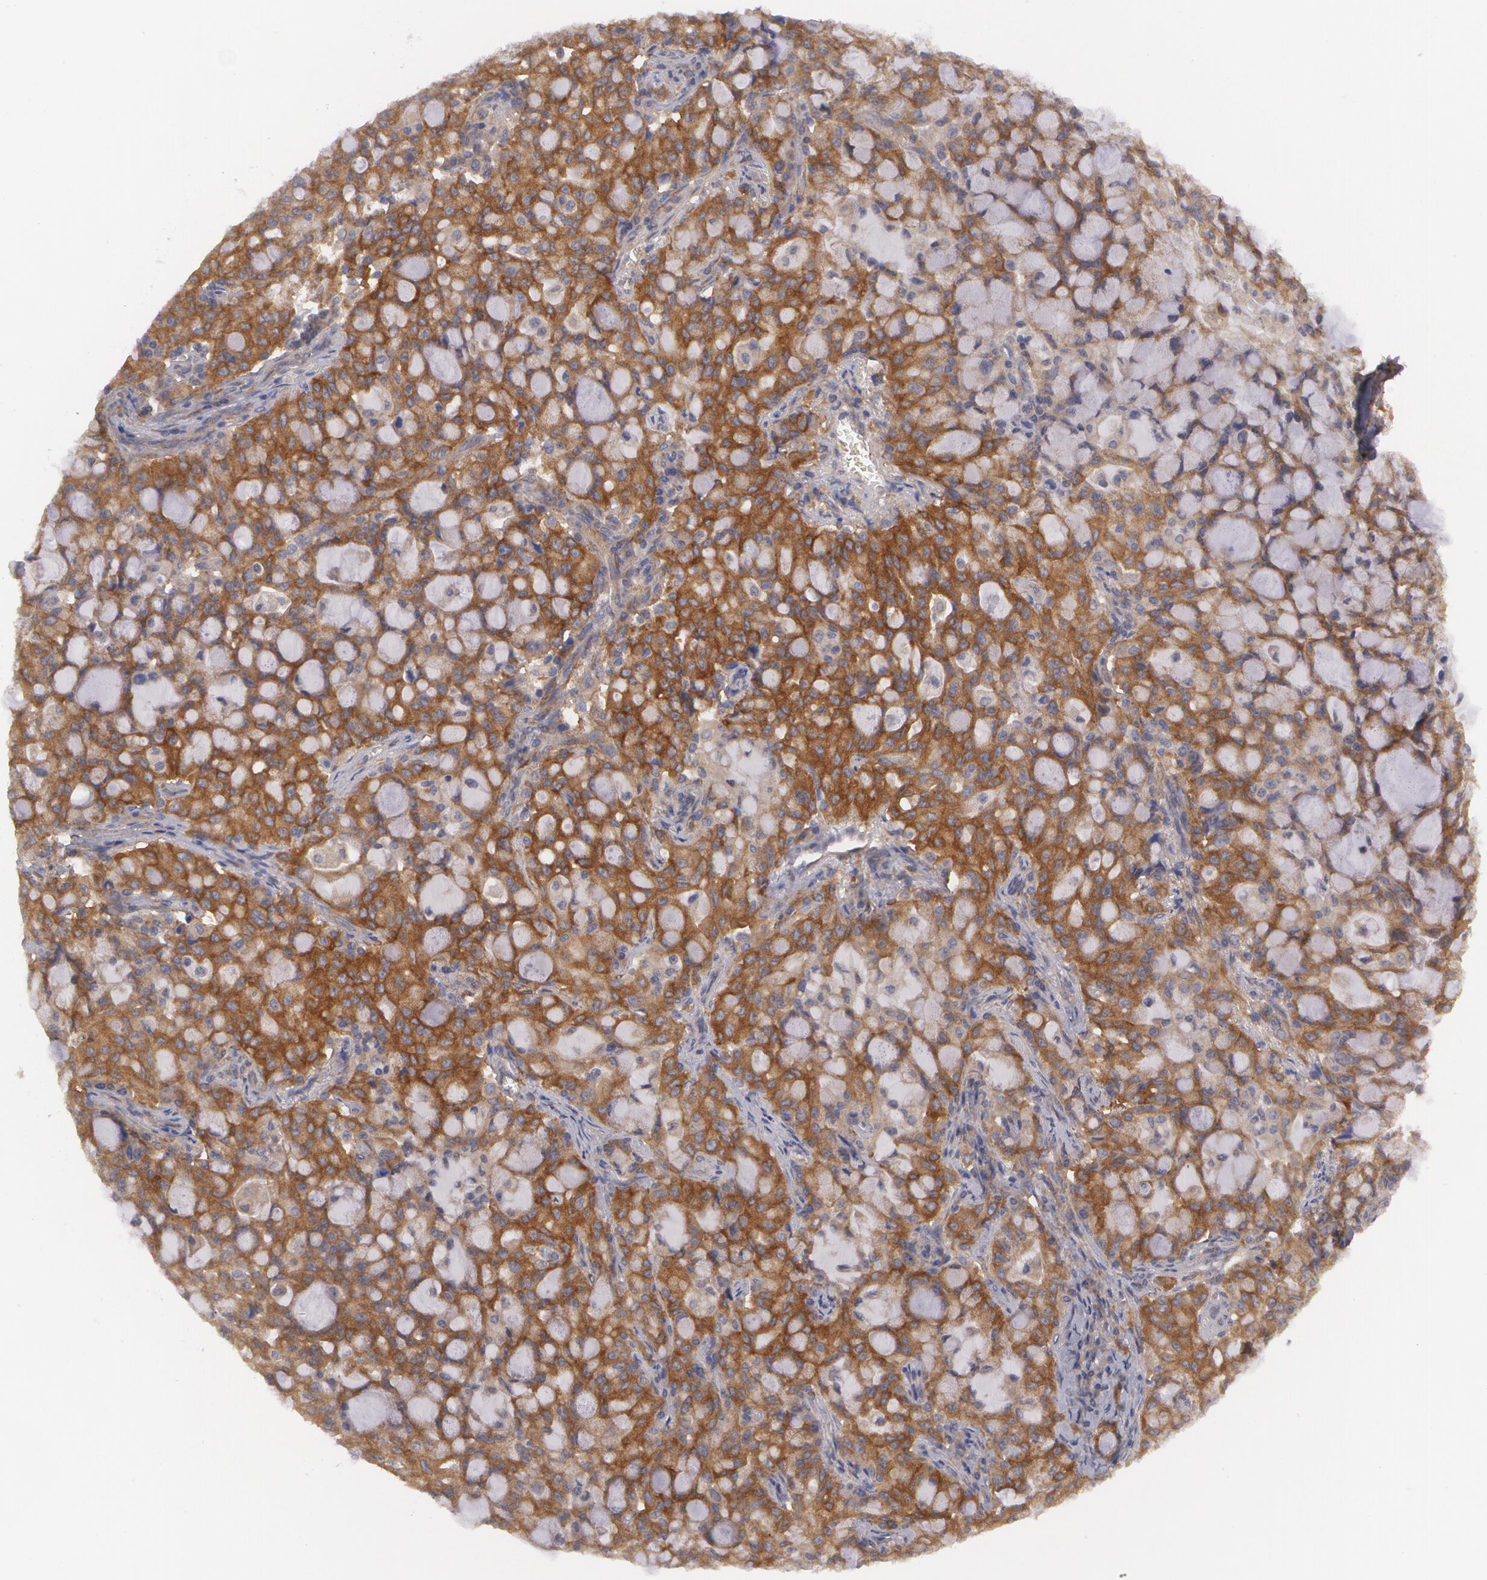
{"staining": {"intensity": "strong", "quantity": ">75%", "location": "cytoplasmic/membranous"}, "tissue": "lung cancer", "cell_type": "Tumor cells", "image_type": "cancer", "snomed": [{"axis": "morphology", "description": "Adenocarcinoma, NOS"}, {"axis": "topography", "description": "Lung"}], "caption": "Protein analysis of lung cancer (adenocarcinoma) tissue demonstrates strong cytoplasmic/membranous staining in approximately >75% of tumor cells.", "gene": "CASK", "patient": {"sex": "female", "age": 44}}